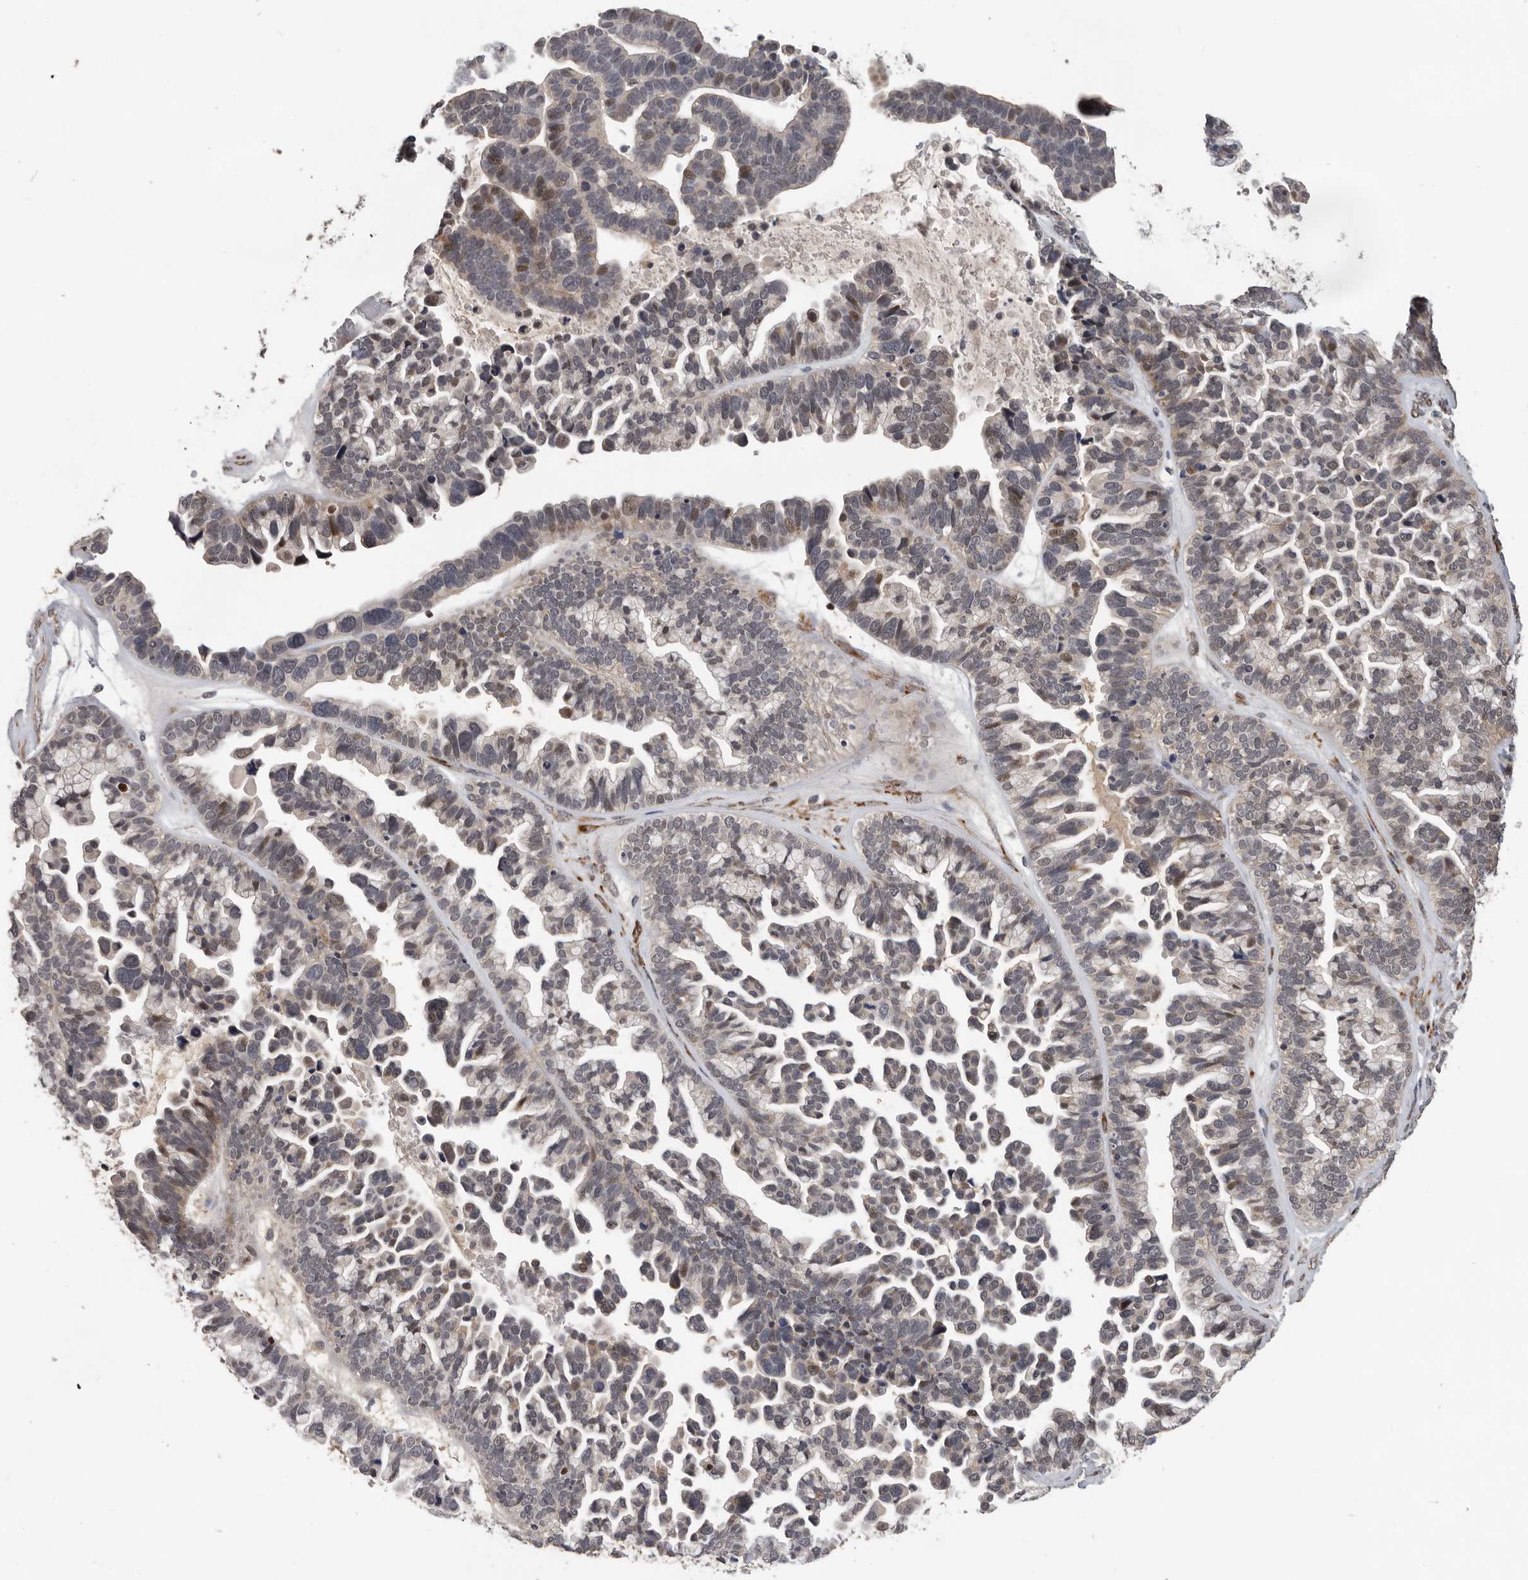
{"staining": {"intensity": "moderate", "quantity": "<25%", "location": "nuclear"}, "tissue": "ovarian cancer", "cell_type": "Tumor cells", "image_type": "cancer", "snomed": [{"axis": "morphology", "description": "Cystadenocarcinoma, serous, NOS"}, {"axis": "topography", "description": "Ovary"}], "caption": "There is low levels of moderate nuclear staining in tumor cells of ovarian serous cystadenocarcinoma, as demonstrated by immunohistochemical staining (brown color).", "gene": "HENMT1", "patient": {"sex": "female", "age": 56}}